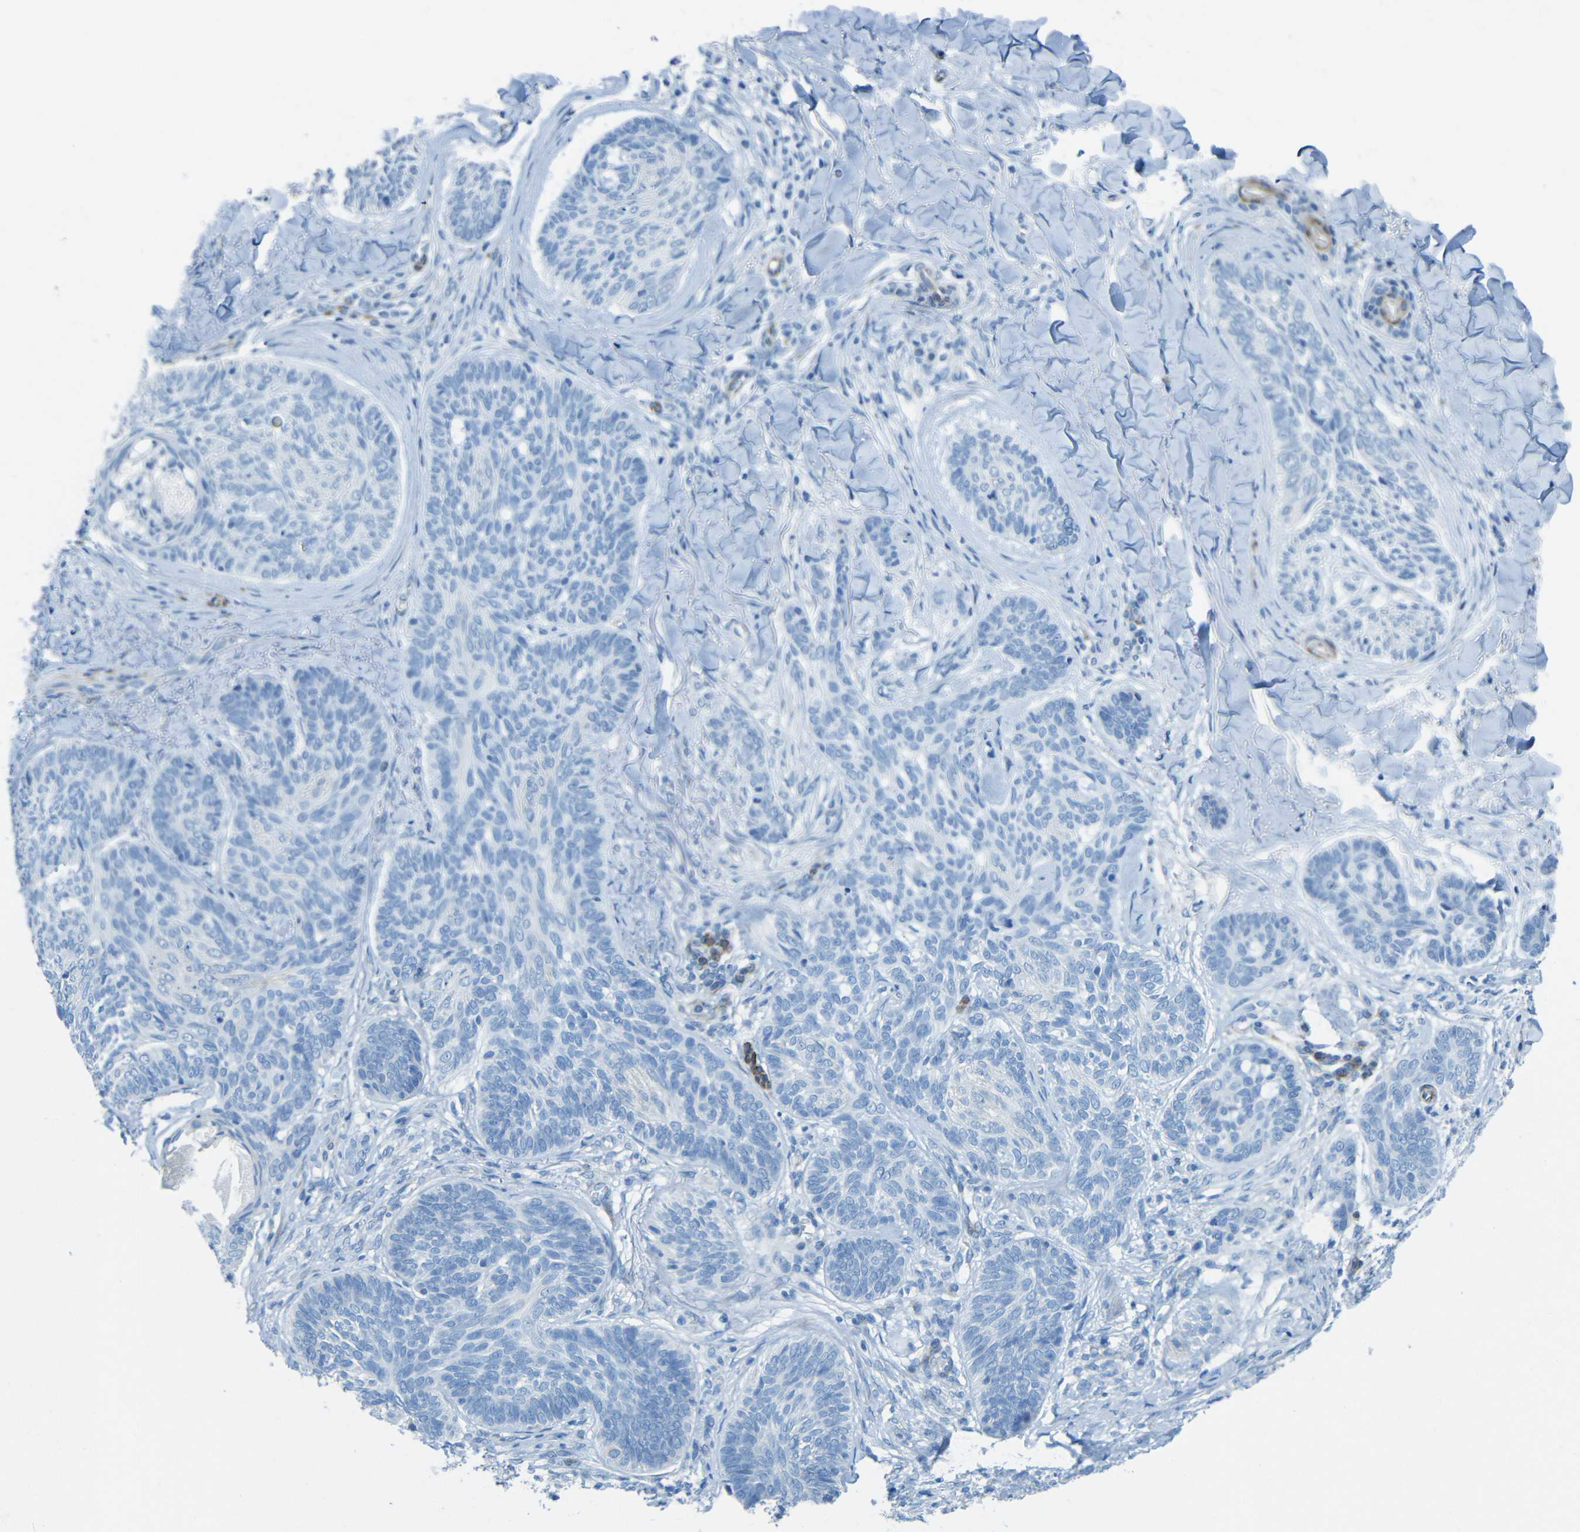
{"staining": {"intensity": "negative", "quantity": "none", "location": "none"}, "tissue": "skin cancer", "cell_type": "Tumor cells", "image_type": "cancer", "snomed": [{"axis": "morphology", "description": "Basal cell carcinoma"}, {"axis": "topography", "description": "Skin"}], "caption": "A micrograph of human basal cell carcinoma (skin) is negative for staining in tumor cells.", "gene": "TUBB4B", "patient": {"sex": "male", "age": 43}}